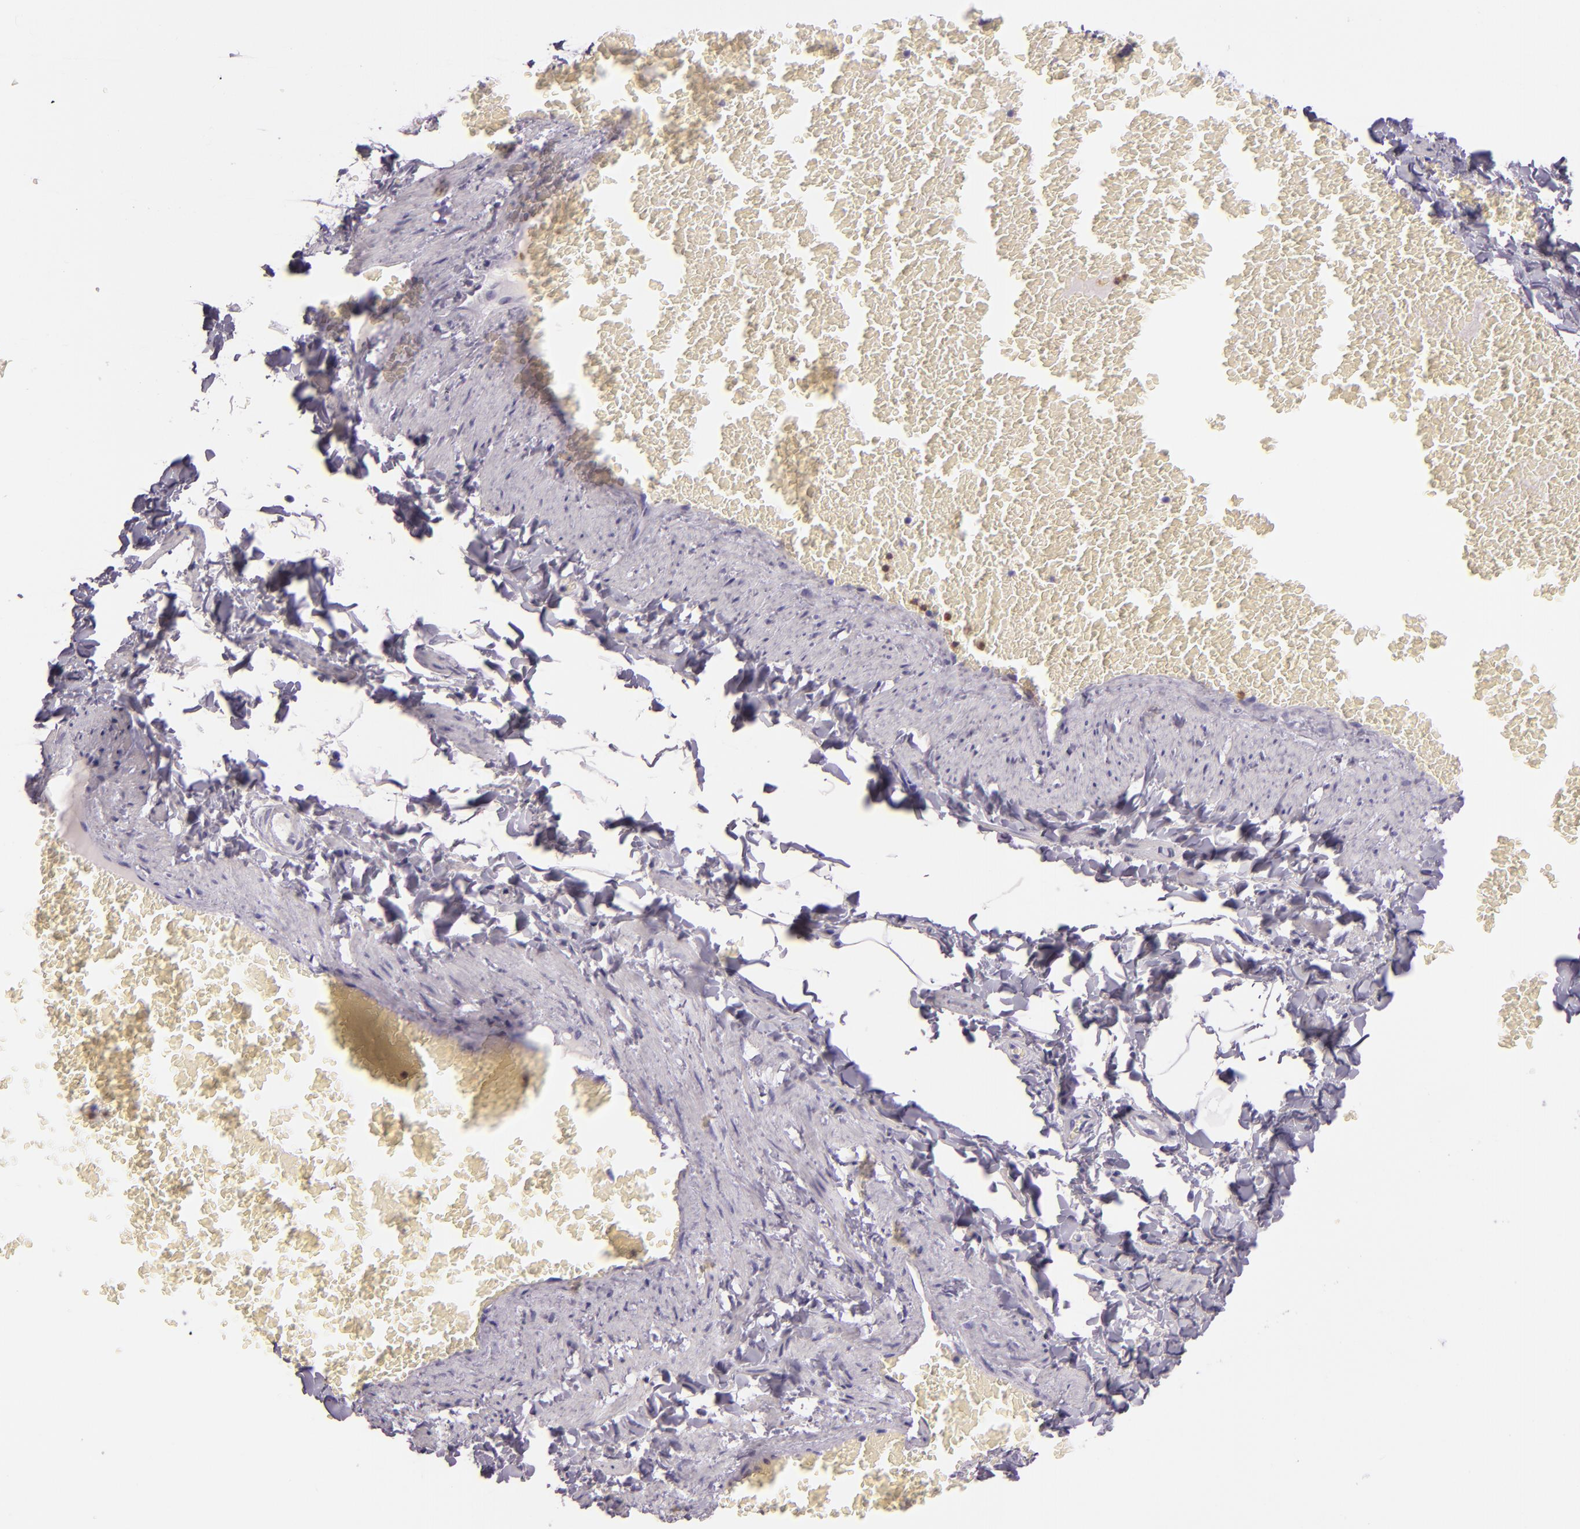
{"staining": {"intensity": "negative", "quantity": "none", "location": "none"}, "tissue": "adipose tissue", "cell_type": "Adipocytes", "image_type": "normal", "snomed": [{"axis": "morphology", "description": "Normal tissue, NOS"}, {"axis": "topography", "description": "Vascular tissue"}], "caption": "Immunohistochemistry (IHC) of benign adipose tissue reveals no expression in adipocytes.", "gene": "CEACAM1", "patient": {"sex": "male", "age": 41}}